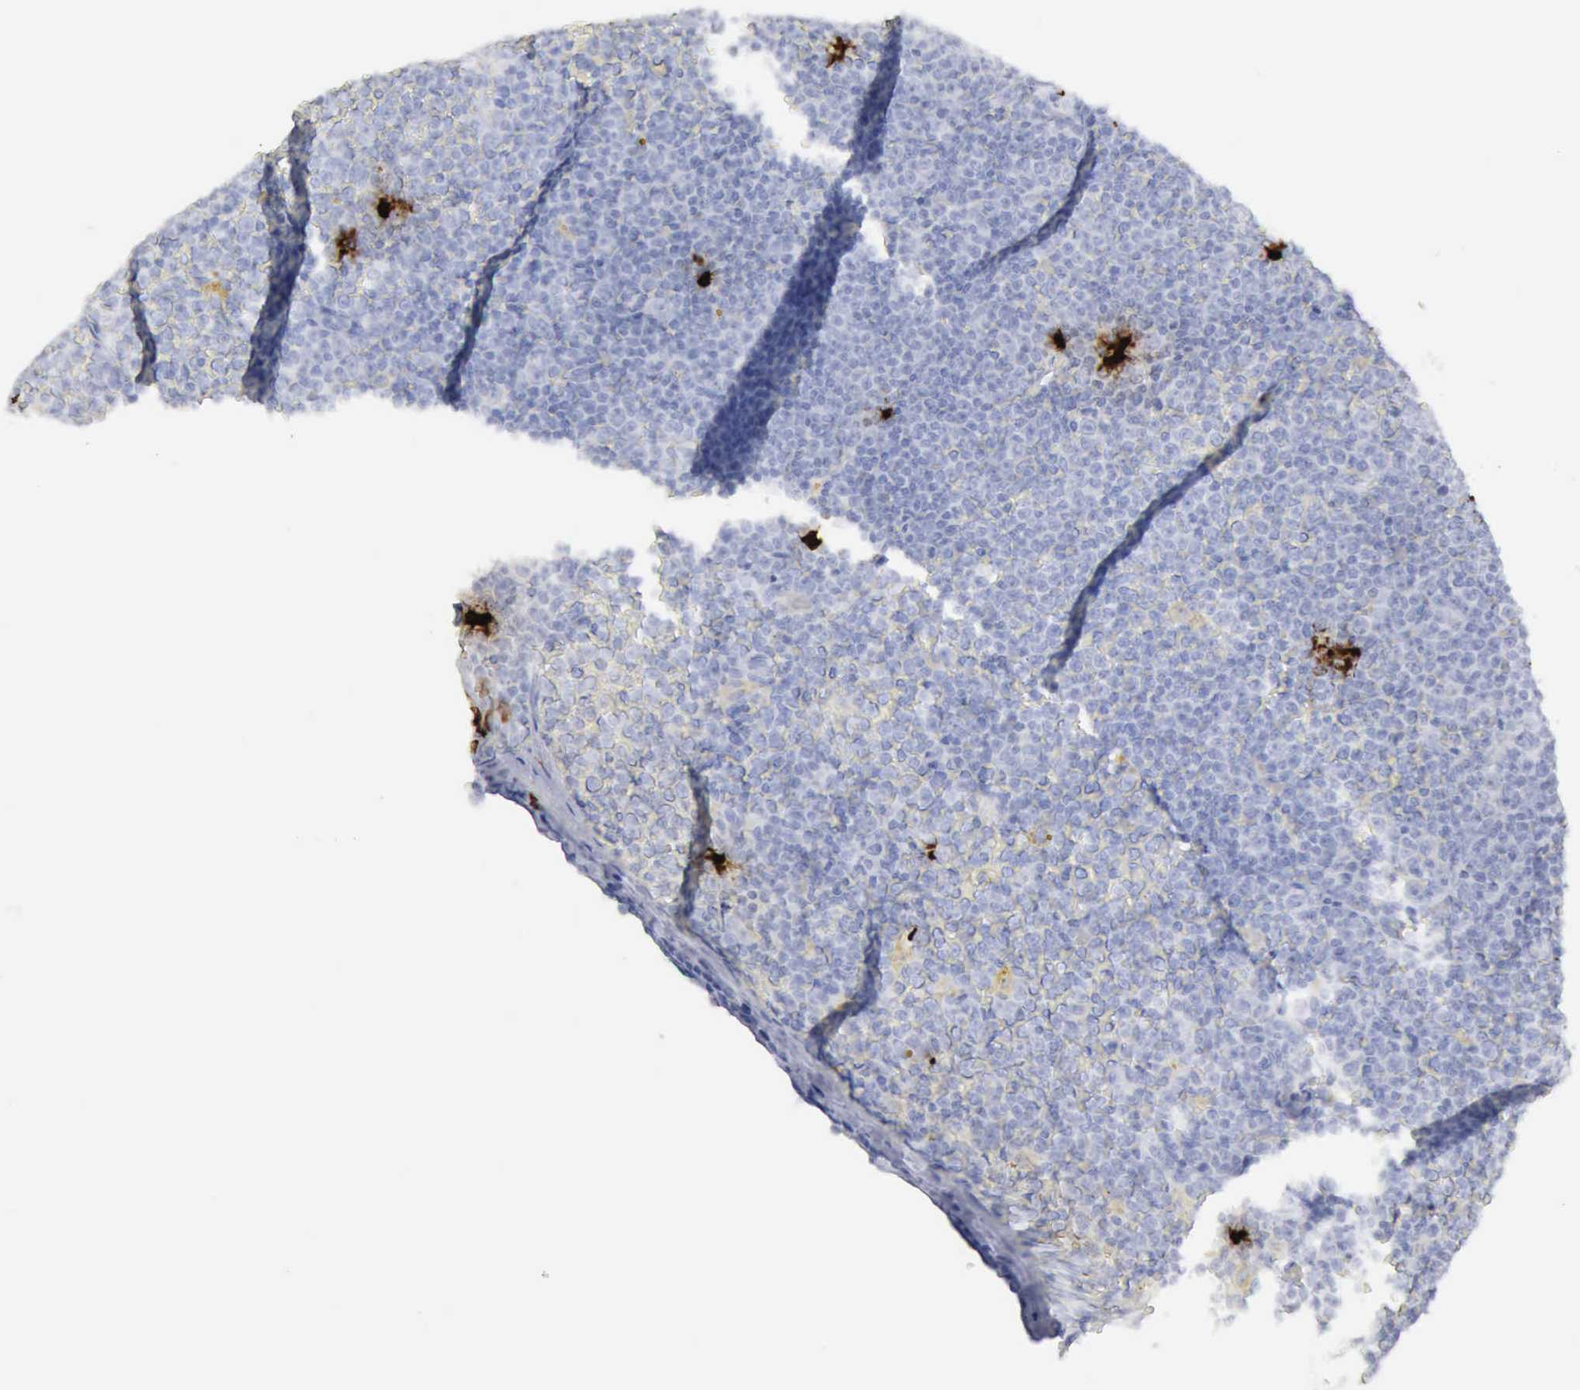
{"staining": {"intensity": "negative", "quantity": "none", "location": "none"}, "tissue": "lymphoma", "cell_type": "Tumor cells", "image_type": "cancer", "snomed": [{"axis": "morphology", "description": "Malignant lymphoma, non-Hodgkin's type, Low grade"}, {"axis": "topography", "description": "Lymph node"}], "caption": "This is an immunohistochemistry (IHC) photomicrograph of human malignant lymphoma, non-Hodgkin's type (low-grade). There is no staining in tumor cells.", "gene": "CMA1", "patient": {"sex": "male", "age": 50}}